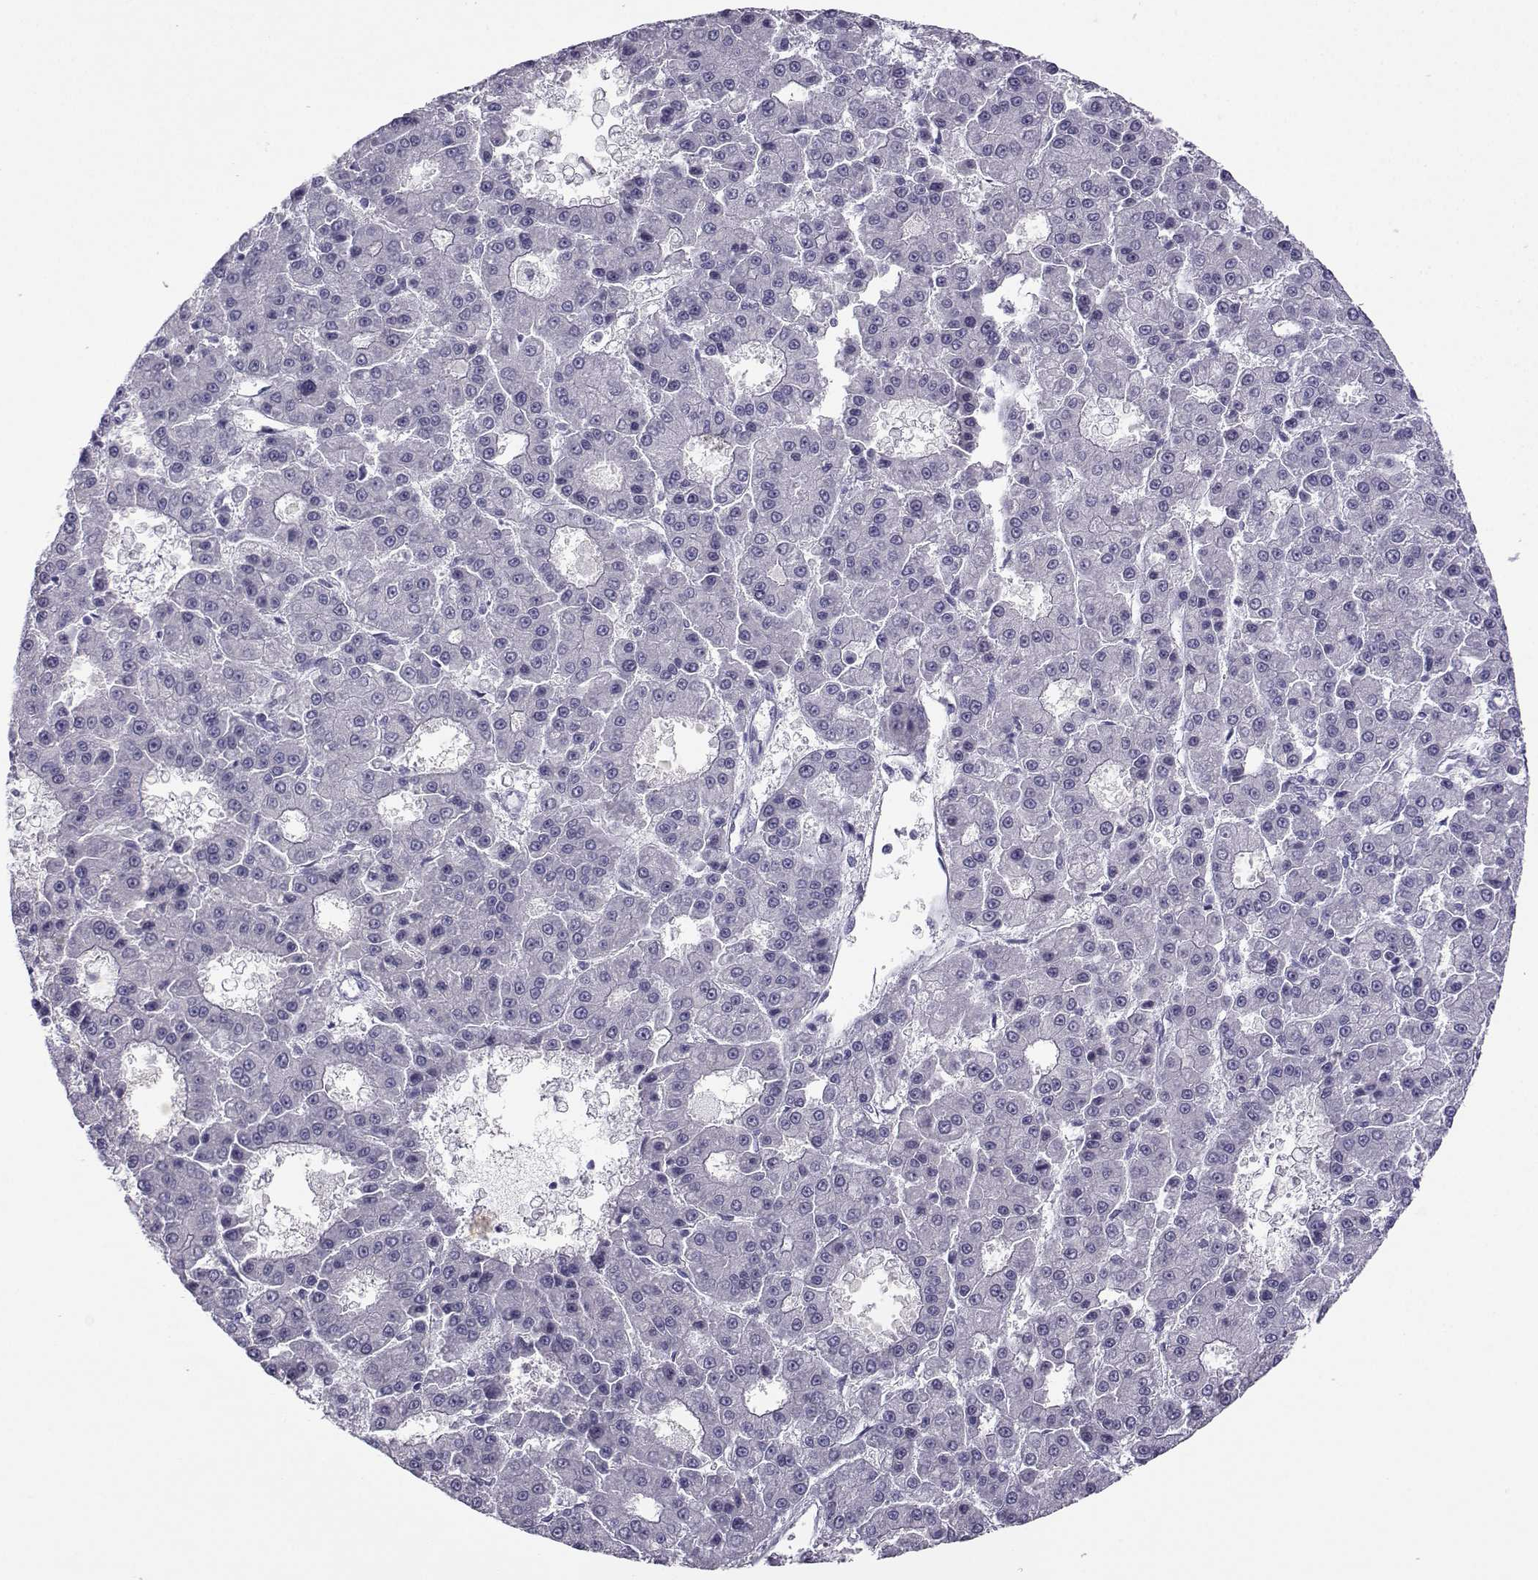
{"staining": {"intensity": "negative", "quantity": "none", "location": "none"}, "tissue": "liver cancer", "cell_type": "Tumor cells", "image_type": "cancer", "snomed": [{"axis": "morphology", "description": "Carcinoma, Hepatocellular, NOS"}, {"axis": "topography", "description": "Liver"}], "caption": "Tumor cells are negative for brown protein staining in liver cancer (hepatocellular carcinoma).", "gene": "ARMC2", "patient": {"sex": "male", "age": 70}}